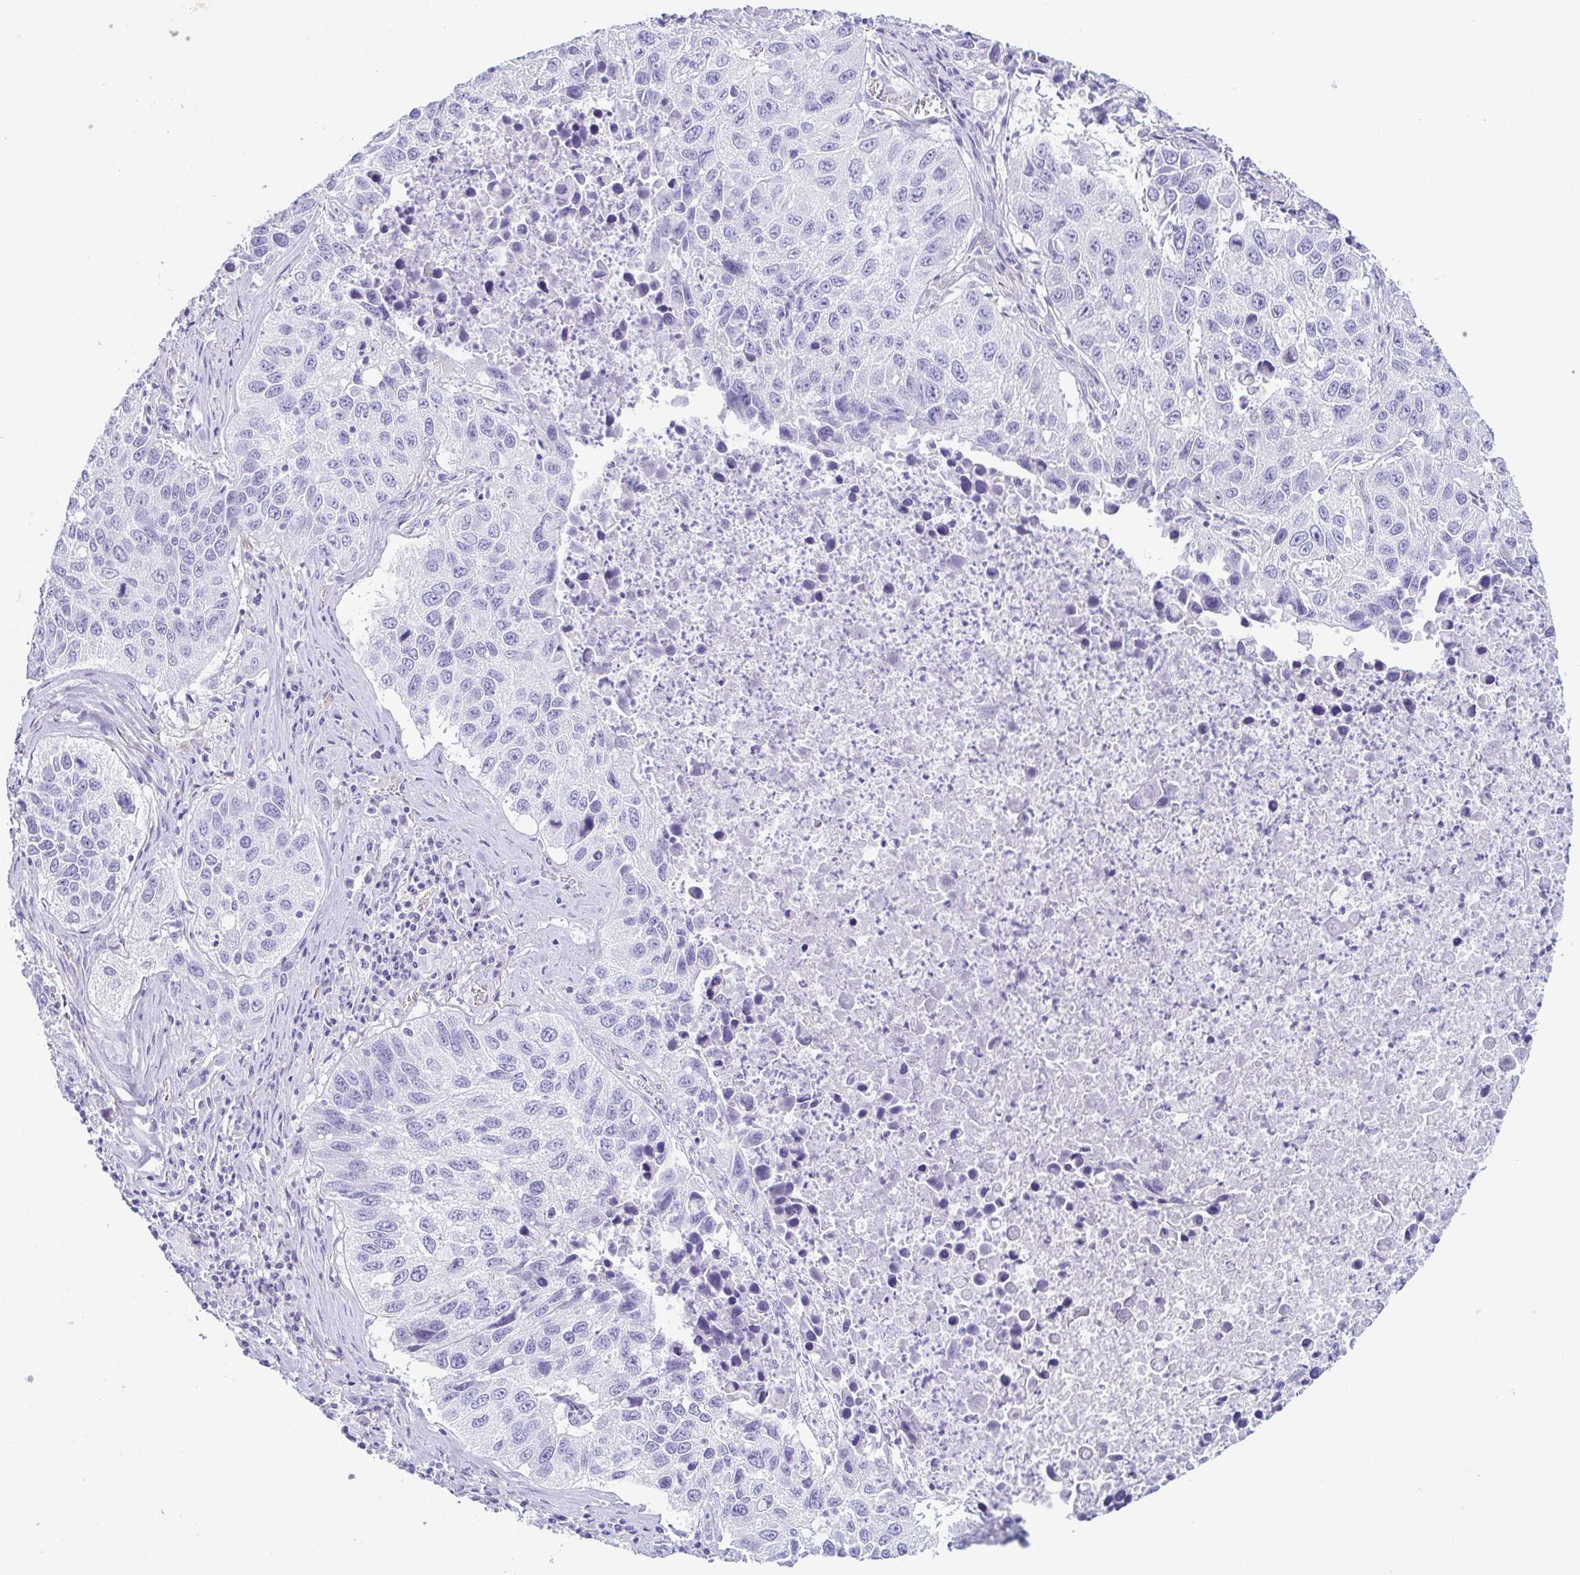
{"staining": {"intensity": "negative", "quantity": "none", "location": "none"}, "tissue": "lung cancer", "cell_type": "Tumor cells", "image_type": "cancer", "snomed": [{"axis": "morphology", "description": "Squamous cell carcinoma, NOS"}, {"axis": "topography", "description": "Lung"}], "caption": "Tumor cells show no significant expression in lung cancer.", "gene": "PRR27", "patient": {"sex": "female", "age": 61}}